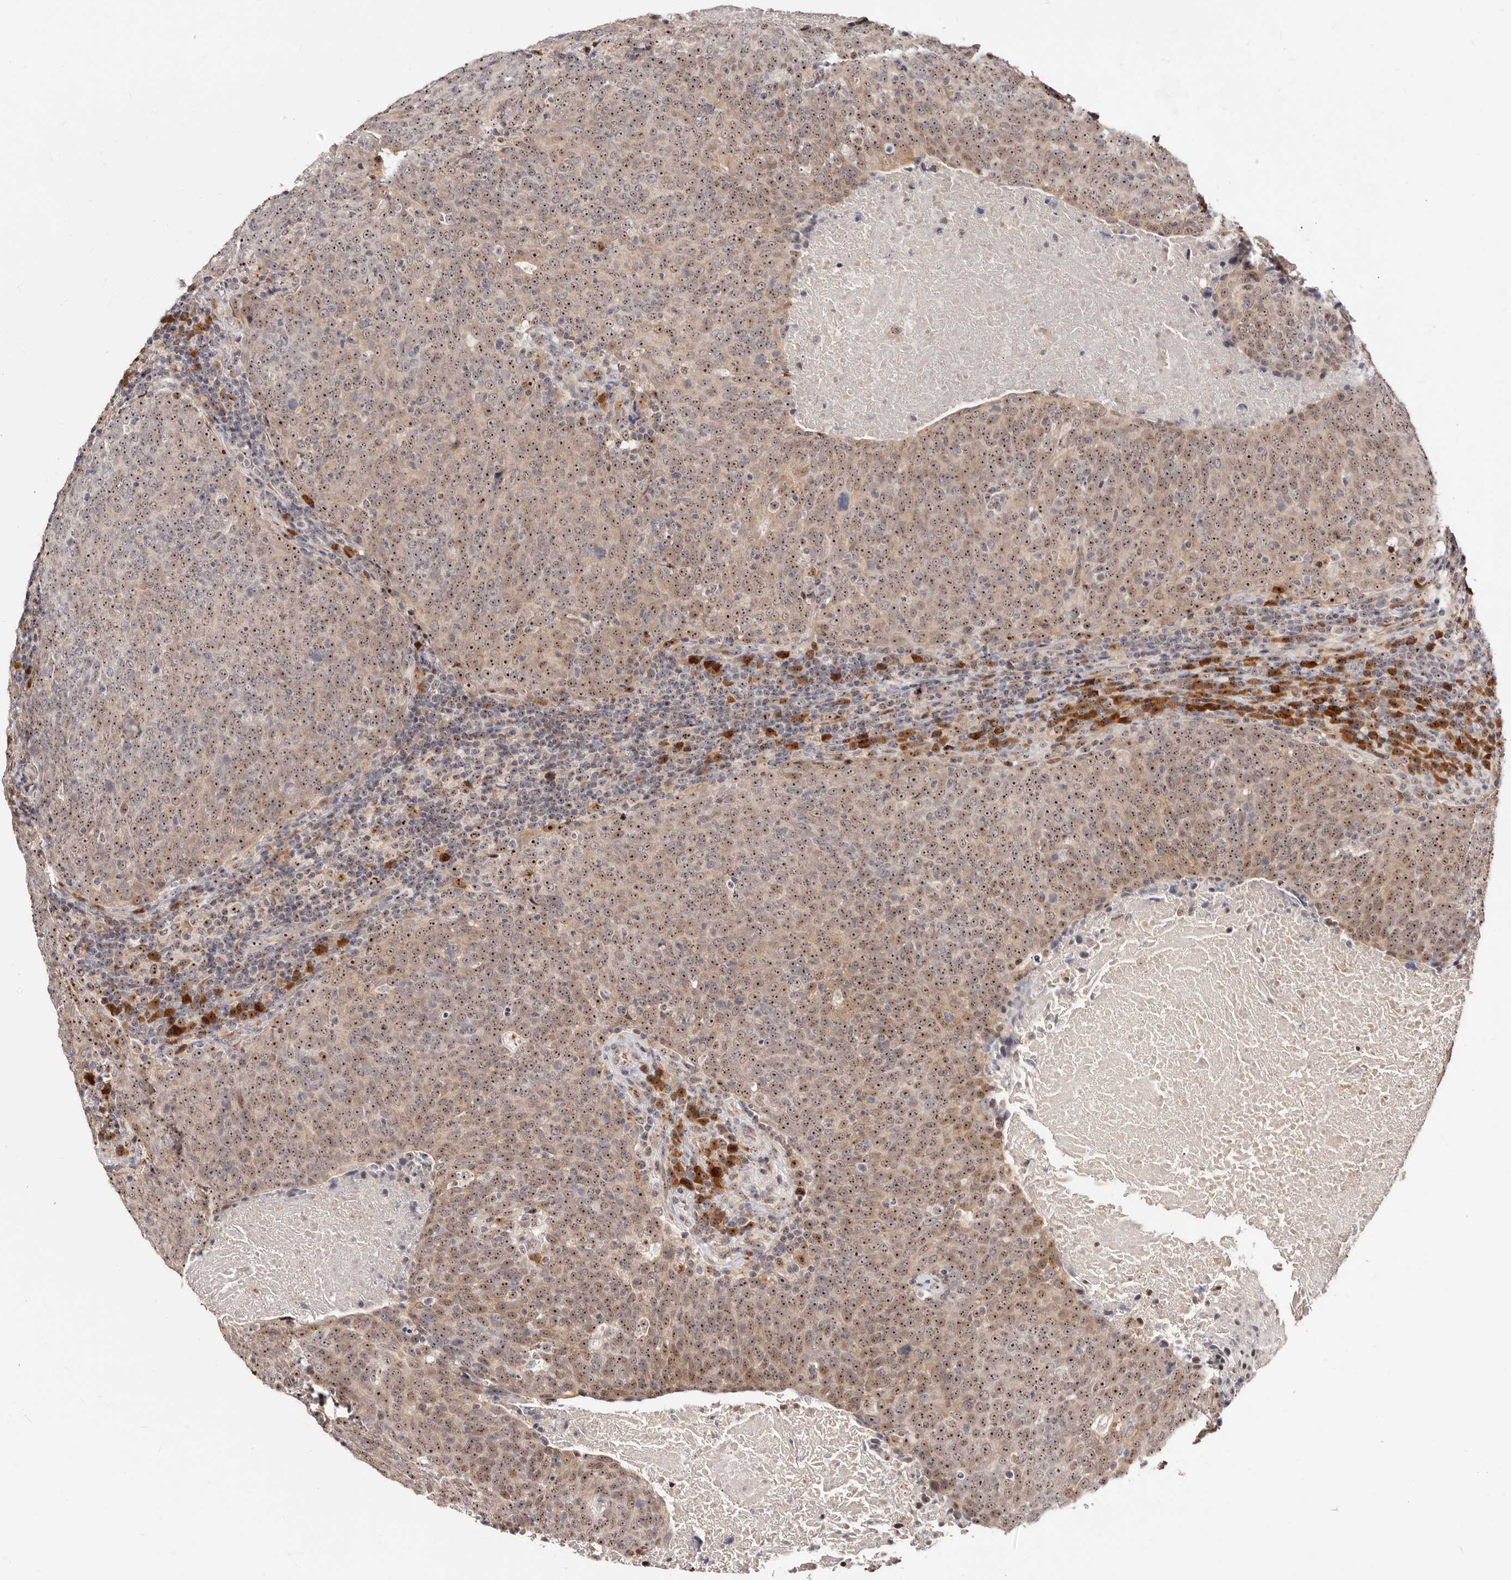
{"staining": {"intensity": "moderate", "quantity": ">75%", "location": "cytoplasmic/membranous,nuclear"}, "tissue": "head and neck cancer", "cell_type": "Tumor cells", "image_type": "cancer", "snomed": [{"axis": "morphology", "description": "Squamous cell carcinoma, NOS"}, {"axis": "morphology", "description": "Squamous cell carcinoma, metastatic, NOS"}, {"axis": "topography", "description": "Lymph node"}, {"axis": "topography", "description": "Head-Neck"}], "caption": "Head and neck cancer (squamous cell carcinoma) tissue displays moderate cytoplasmic/membranous and nuclear staining in about >75% of tumor cells, visualized by immunohistochemistry. (DAB (3,3'-diaminobenzidine) = brown stain, brightfield microscopy at high magnification).", "gene": "APOL6", "patient": {"sex": "male", "age": 62}}